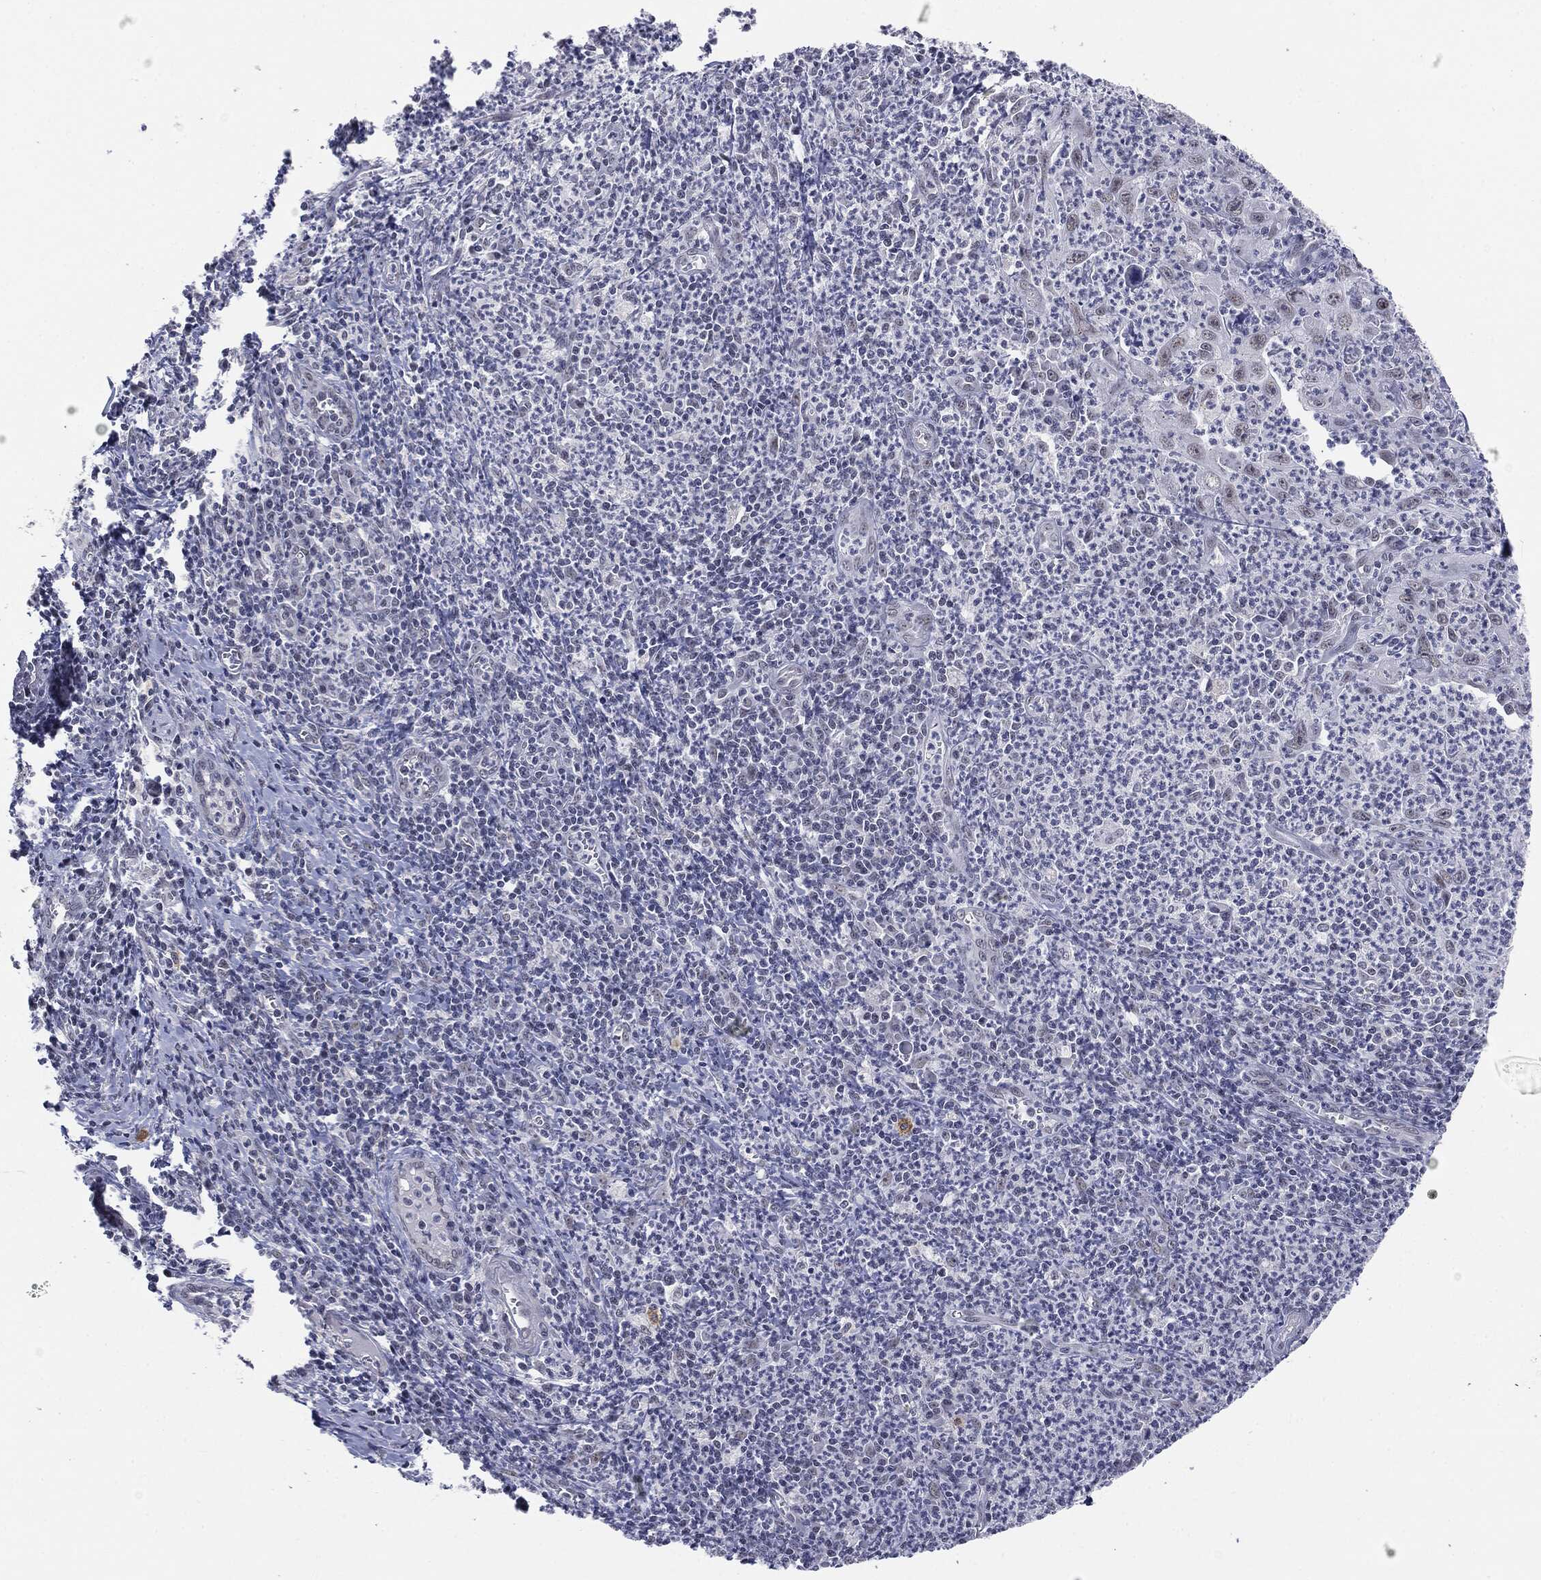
{"staining": {"intensity": "negative", "quantity": "none", "location": "none"}, "tissue": "cervical cancer", "cell_type": "Tumor cells", "image_type": "cancer", "snomed": [{"axis": "morphology", "description": "Squamous cell carcinoma, NOS"}, {"axis": "topography", "description": "Cervix"}], "caption": "Tumor cells show no significant positivity in squamous cell carcinoma (cervical).", "gene": "SLC5A5", "patient": {"sex": "female", "age": 26}}